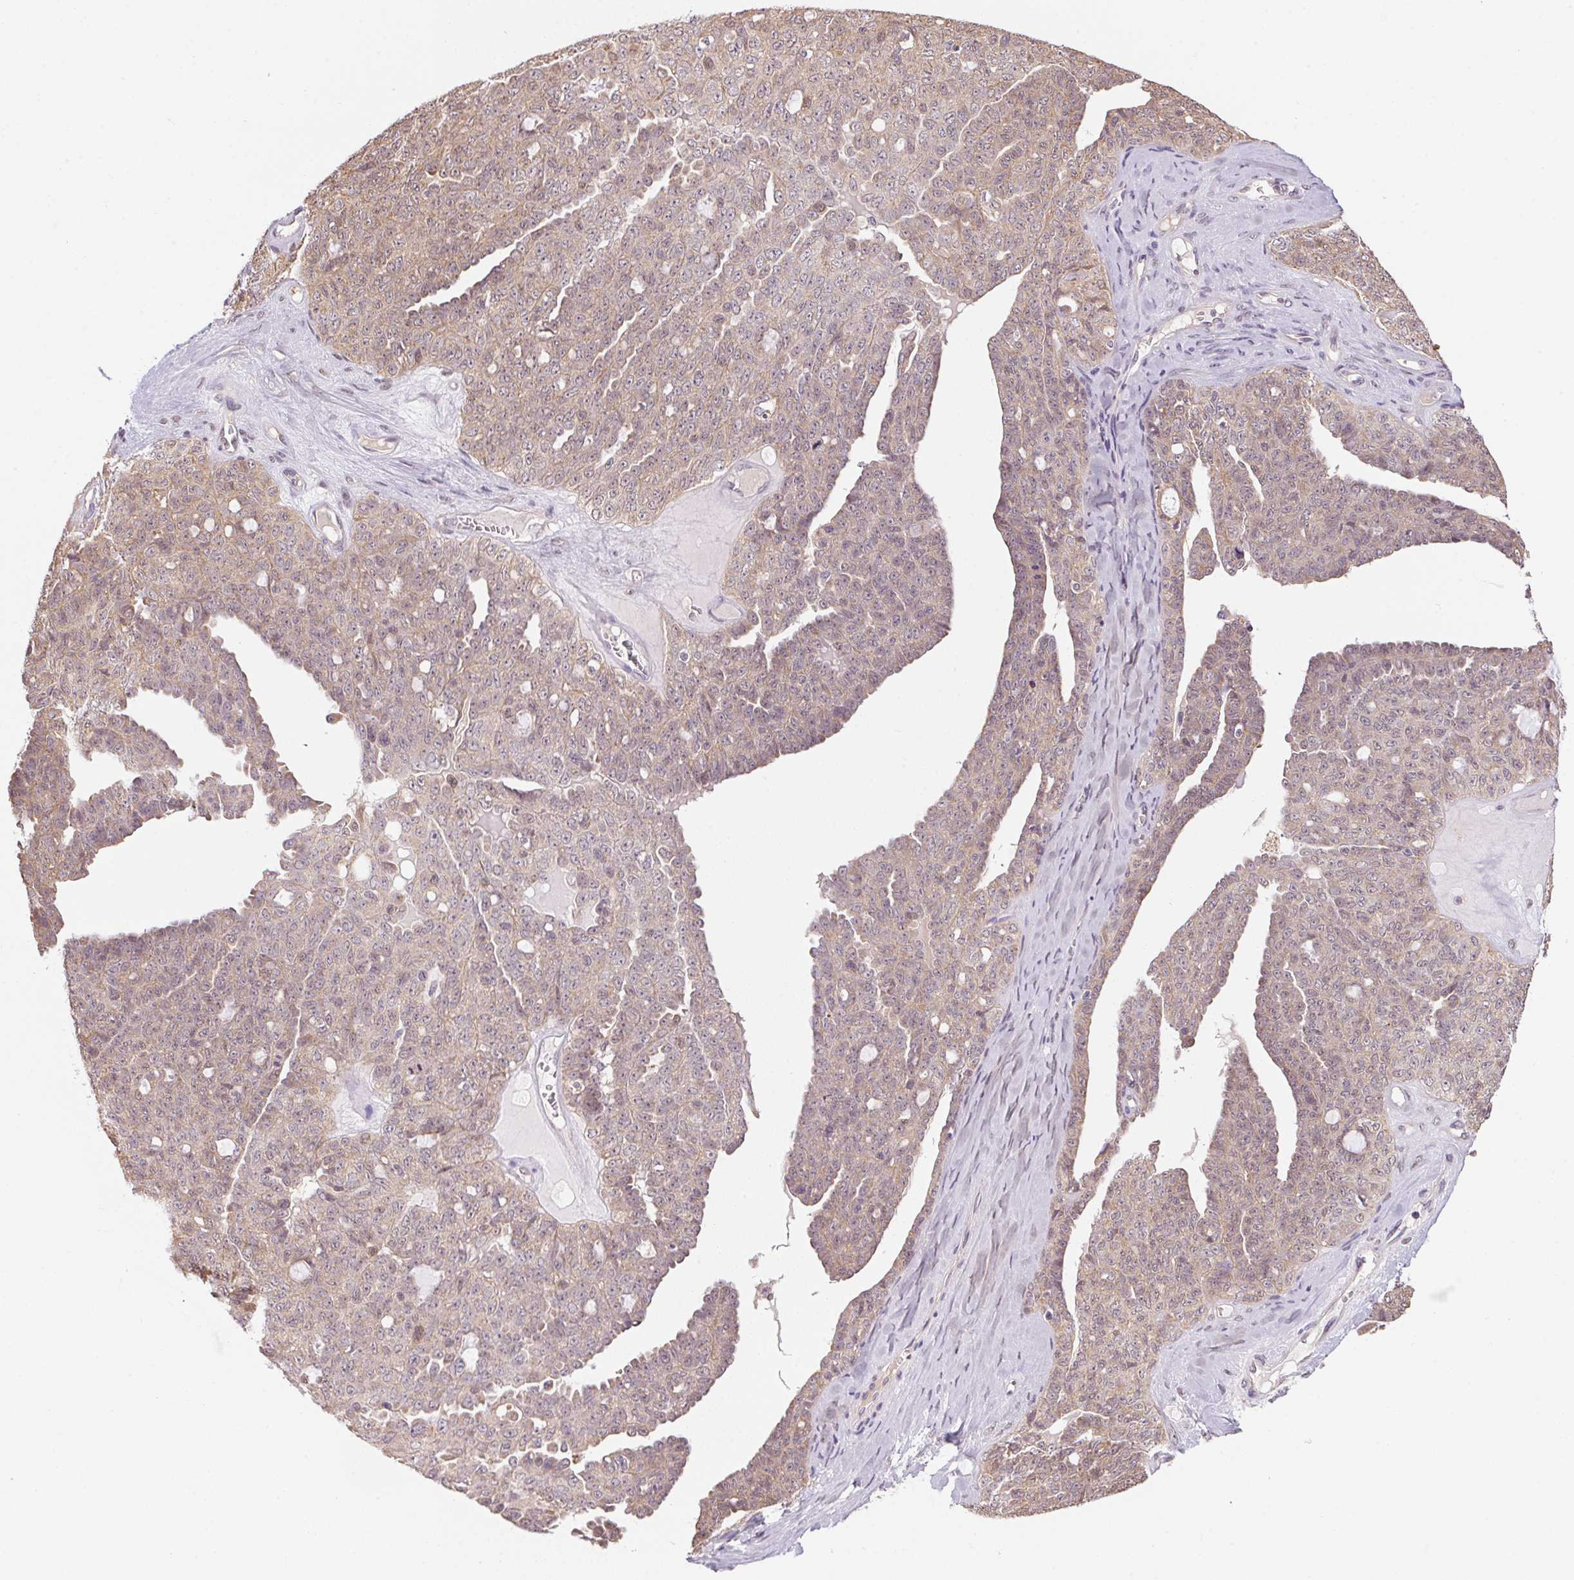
{"staining": {"intensity": "weak", "quantity": "25%-75%", "location": "cytoplasmic/membranous"}, "tissue": "ovarian cancer", "cell_type": "Tumor cells", "image_type": "cancer", "snomed": [{"axis": "morphology", "description": "Cystadenocarcinoma, serous, NOS"}, {"axis": "topography", "description": "Ovary"}], "caption": "Immunohistochemical staining of human ovarian cancer demonstrates weak cytoplasmic/membranous protein expression in approximately 25%-75% of tumor cells.", "gene": "ADH5", "patient": {"sex": "female", "age": 71}}